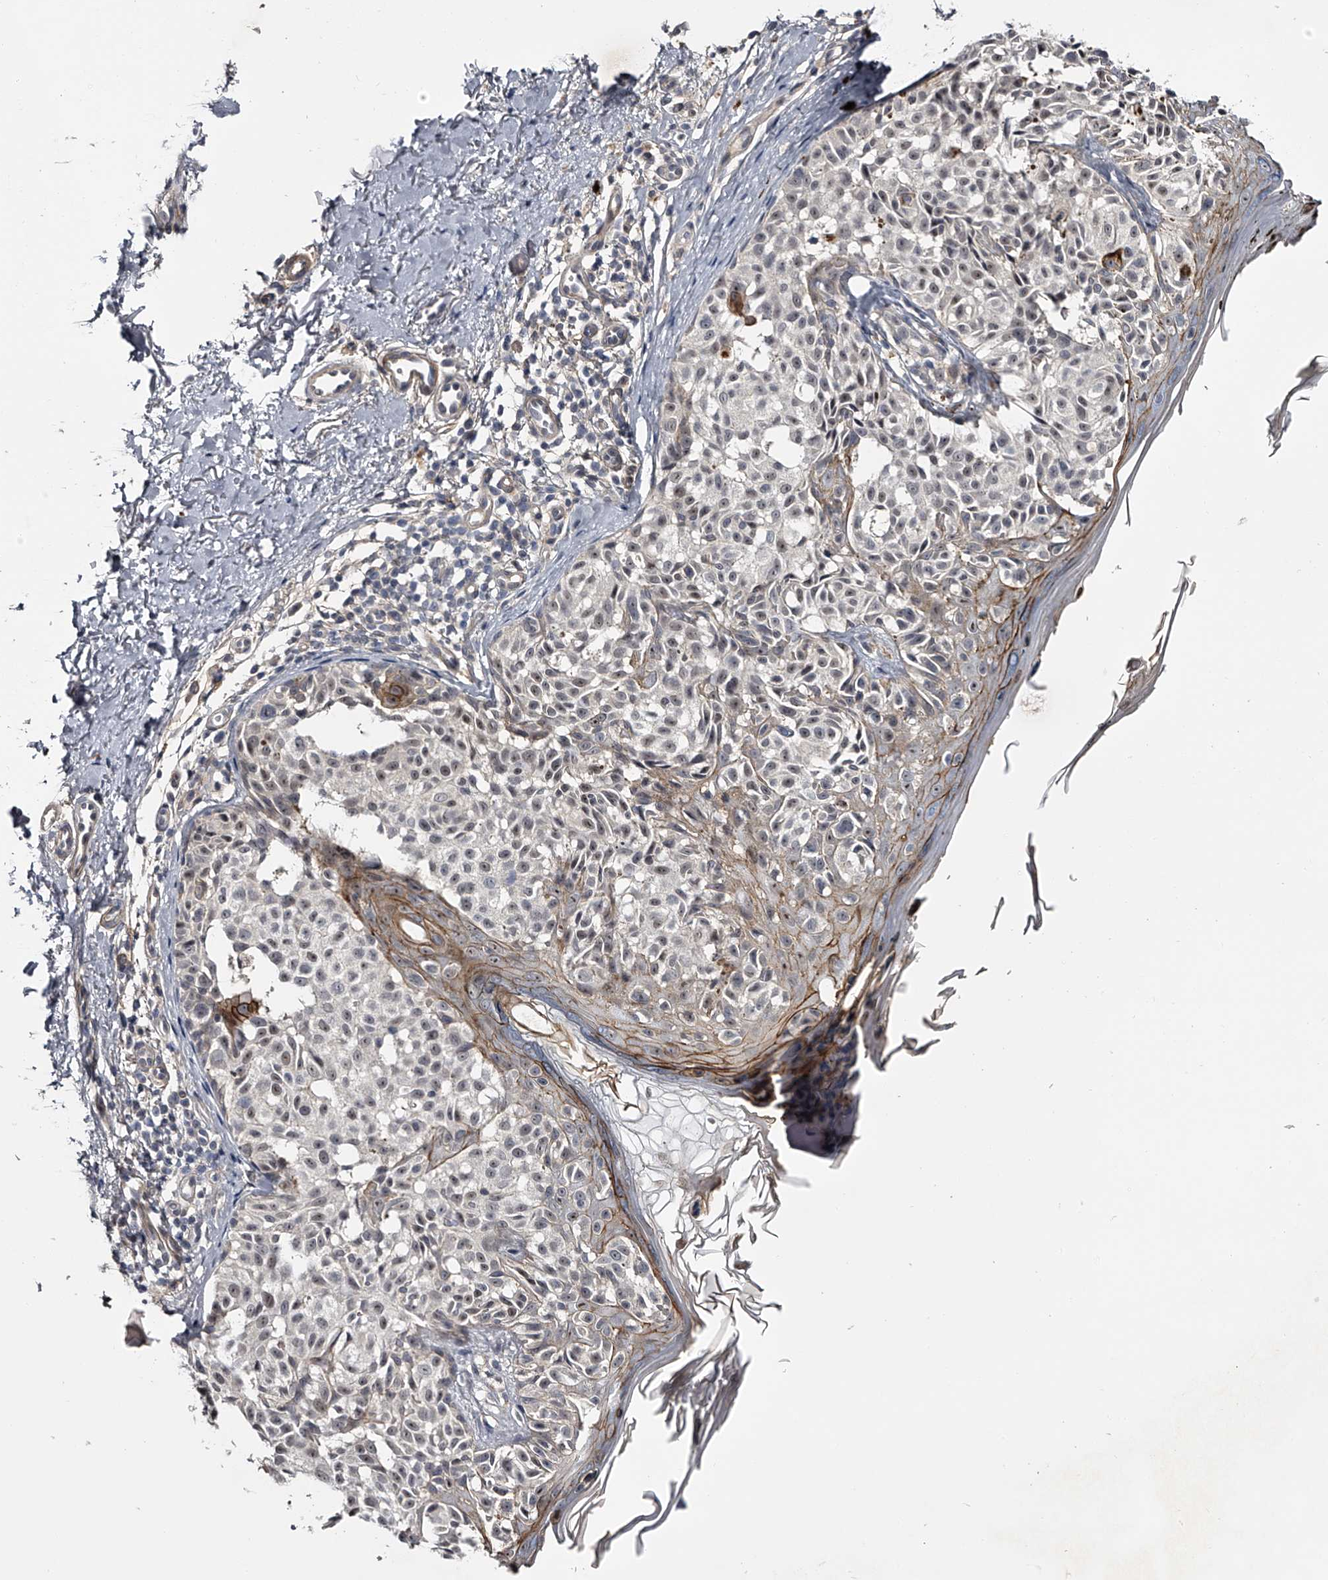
{"staining": {"intensity": "weak", "quantity": "25%-75%", "location": "nuclear"}, "tissue": "melanoma", "cell_type": "Tumor cells", "image_type": "cancer", "snomed": [{"axis": "morphology", "description": "Malignant melanoma, NOS"}, {"axis": "topography", "description": "Skin"}], "caption": "Protein staining of malignant melanoma tissue reveals weak nuclear positivity in about 25%-75% of tumor cells.", "gene": "MDN1", "patient": {"sex": "female", "age": 50}}